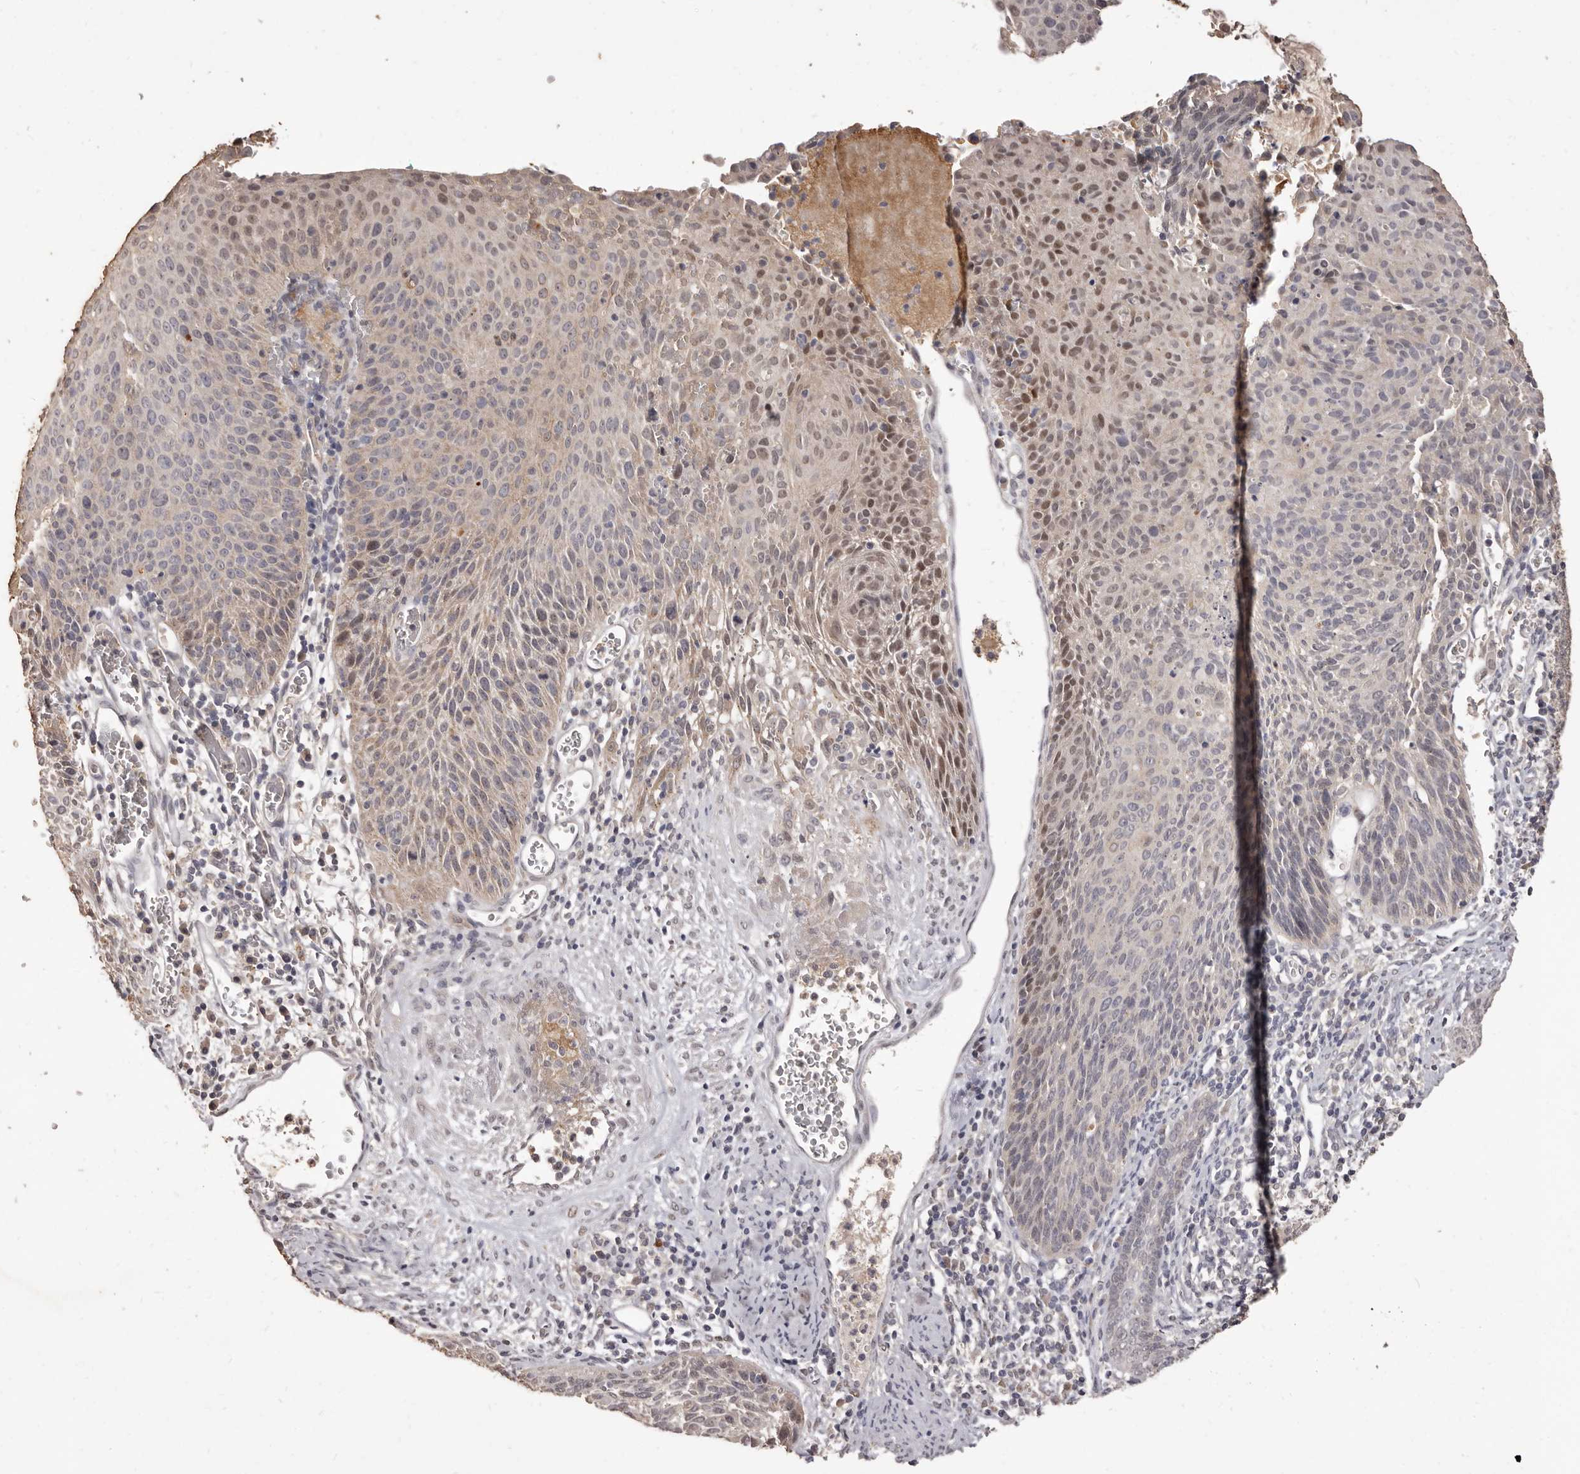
{"staining": {"intensity": "weak", "quantity": "<25%", "location": "cytoplasmic/membranous,nuclear"}, "tissue": "cervical cancer", "cell_type": "Tumor cells", "image_type": "cancer", "snomed": [{"axis": "morphology", "description": "Squamous cell carcinoma, NOS"}, {"axis": "topography", "description": "Cervix"}], "caption": "Histopathology image shows no protein positivity in tumor cells of cervical cancer (squamous cell carcinoma) tissue.", "gene": "INAVA", "patient": {"sex": "female", "age": 55}}